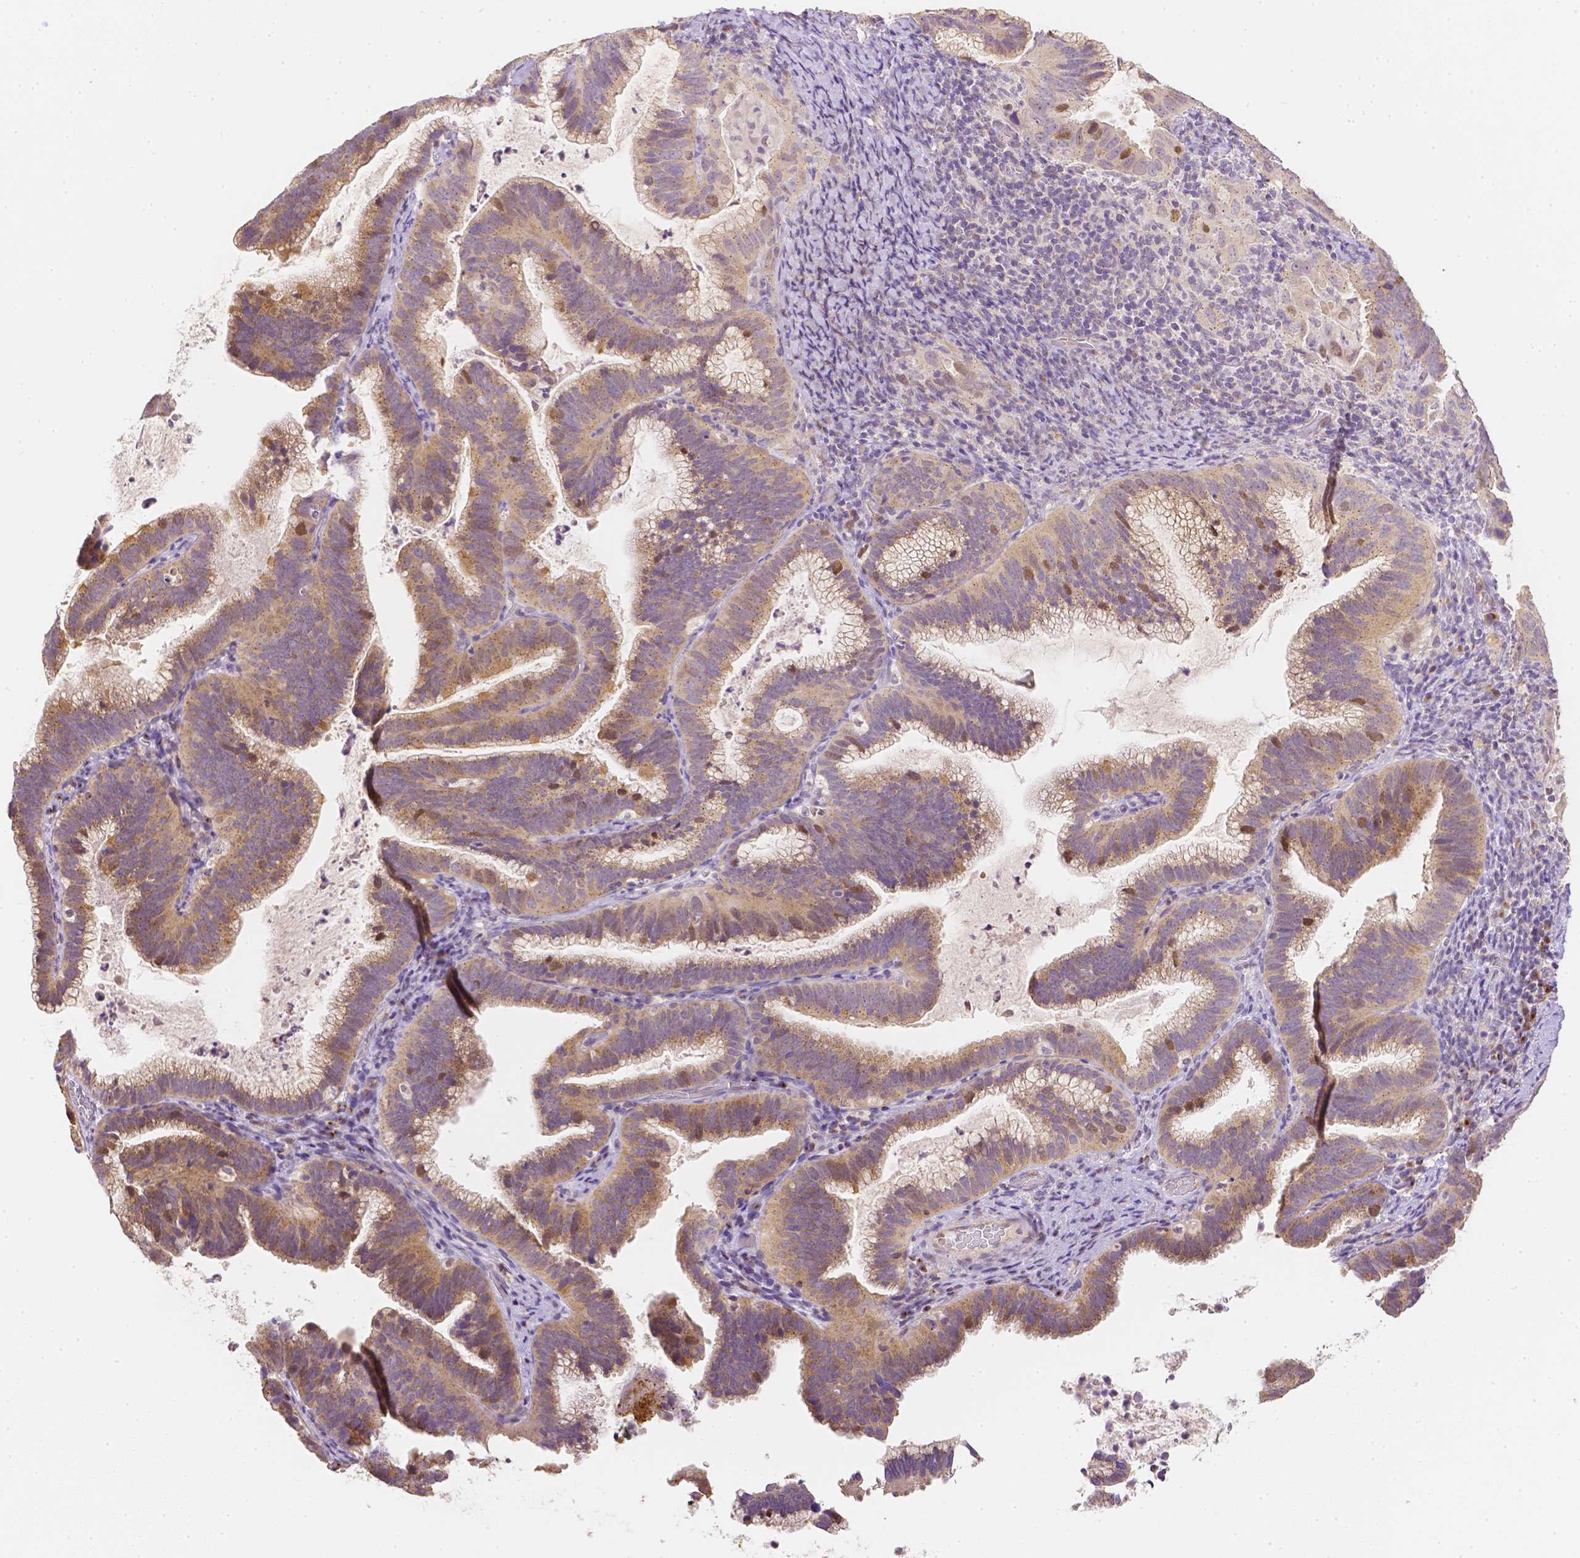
{"staining": {"intensity": "weak", "quantity": "25%-75%", "location": "cytoplasmic/membranous"}, "tissue": "cervical cancer", "cell_type": "Tumor cells", "image_type": "cancer", "snomed": [{"axis": "morphology", "description": "Adenocarcinoma, NOS"}, {"axis": "topography", "description": "Cervix"}], "caption": "The immunohistochemical stain shows weak cytoplasmic/membranous staining in tumor cells of cervical cancer (adenocarcinoma) tissue.", "gene": "C10orf67", "patient": {"sex": "female", "age": 61}}